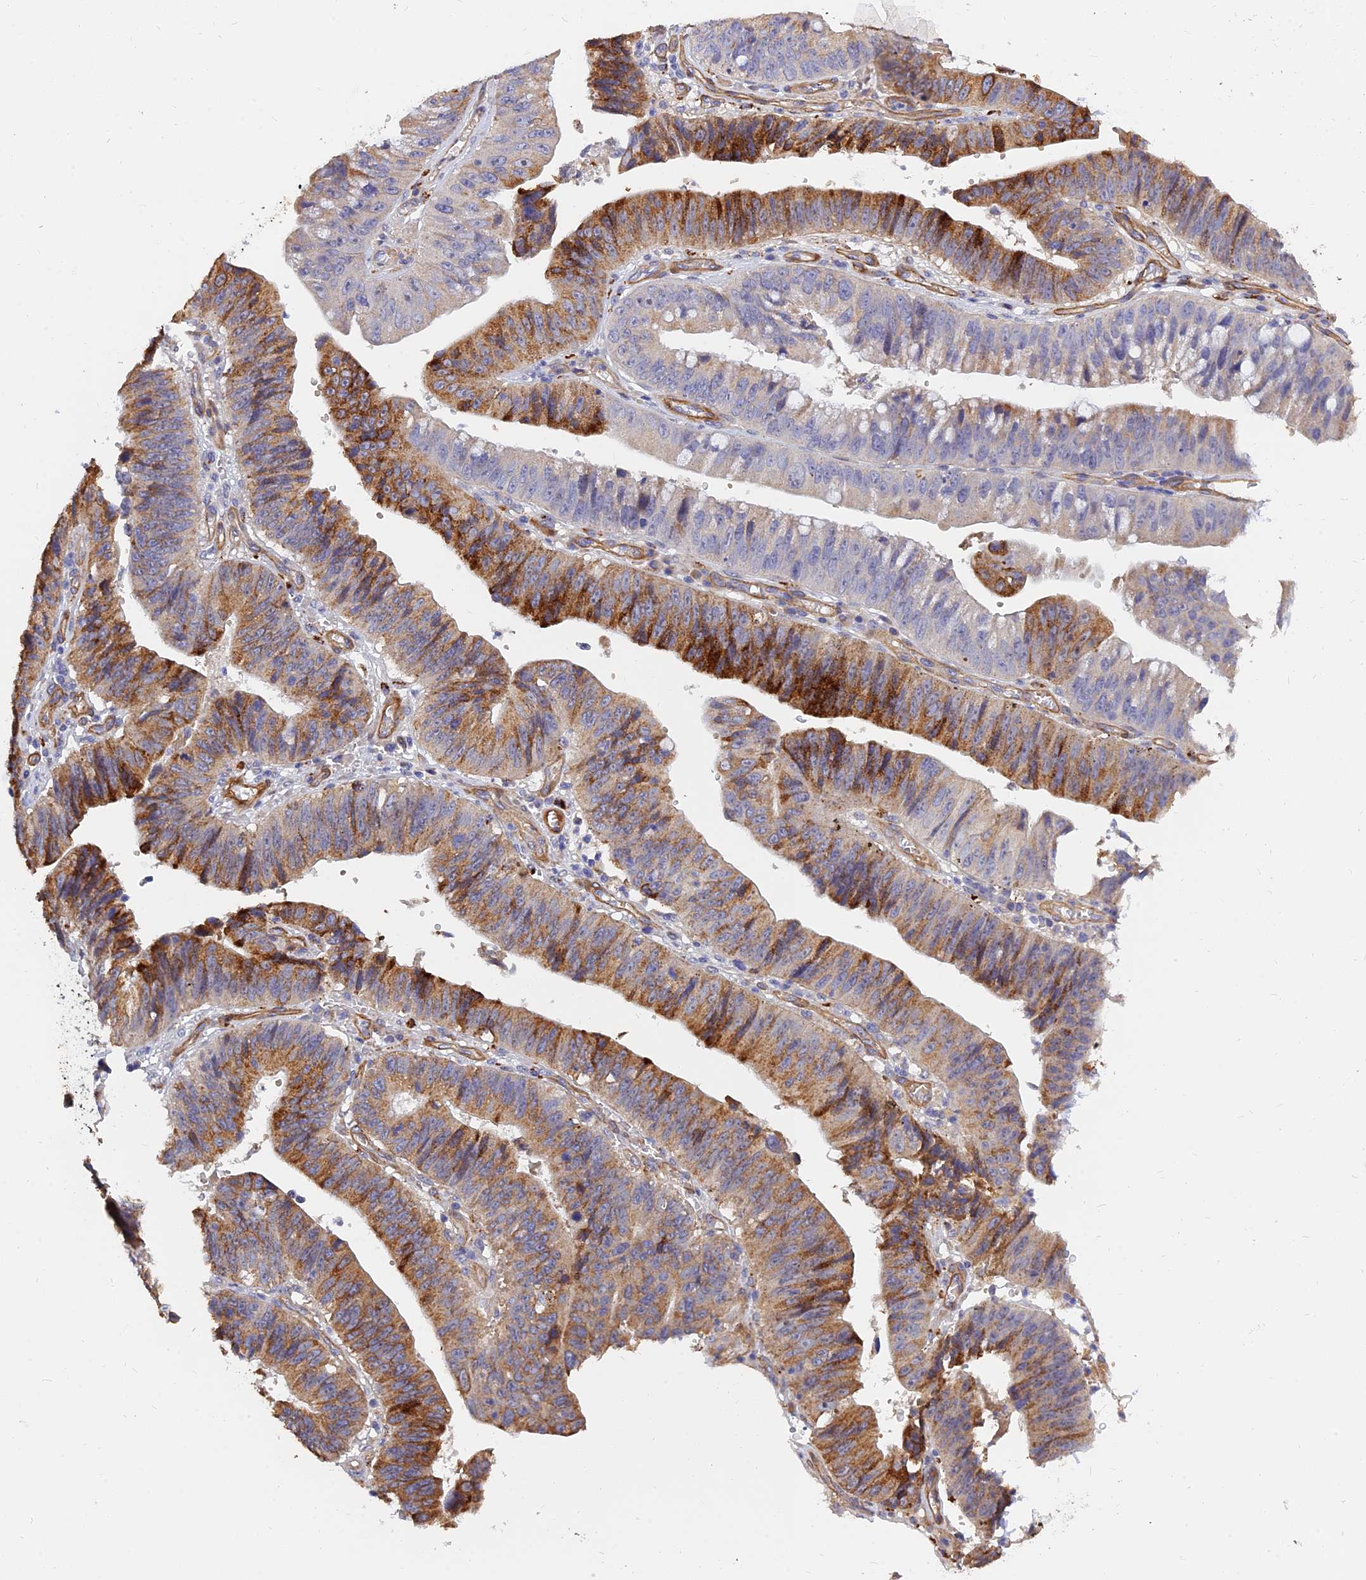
{"staining": {"intensity": "strong", "quantity": "25%-75%", "location": "cytoplasmic/membranous"}, "tissue": "stomach cancer", "cell_type": "Tumor cells", "image_type": "cancer", "snomed": [{"axis": "morphology", "description": "Adenocarcinoma, NOS"}, {"axis": "topography", "description": "Stomach"}], "caption": "Brown immunohistochemical staining in human stomach adenocarcinoma shows strong cytoplasmic/membranous positivity in about 25%-75% of tumor cells. The staining was performed using DAB (3,3'-diaminobenzidine) to visualize the protein expression in brown, while the nuclei were stained in blue with hematoxylin (Magnification: 20x).", "gene": "MRPL35", "patient": {"sex": "male", "age": 59}}